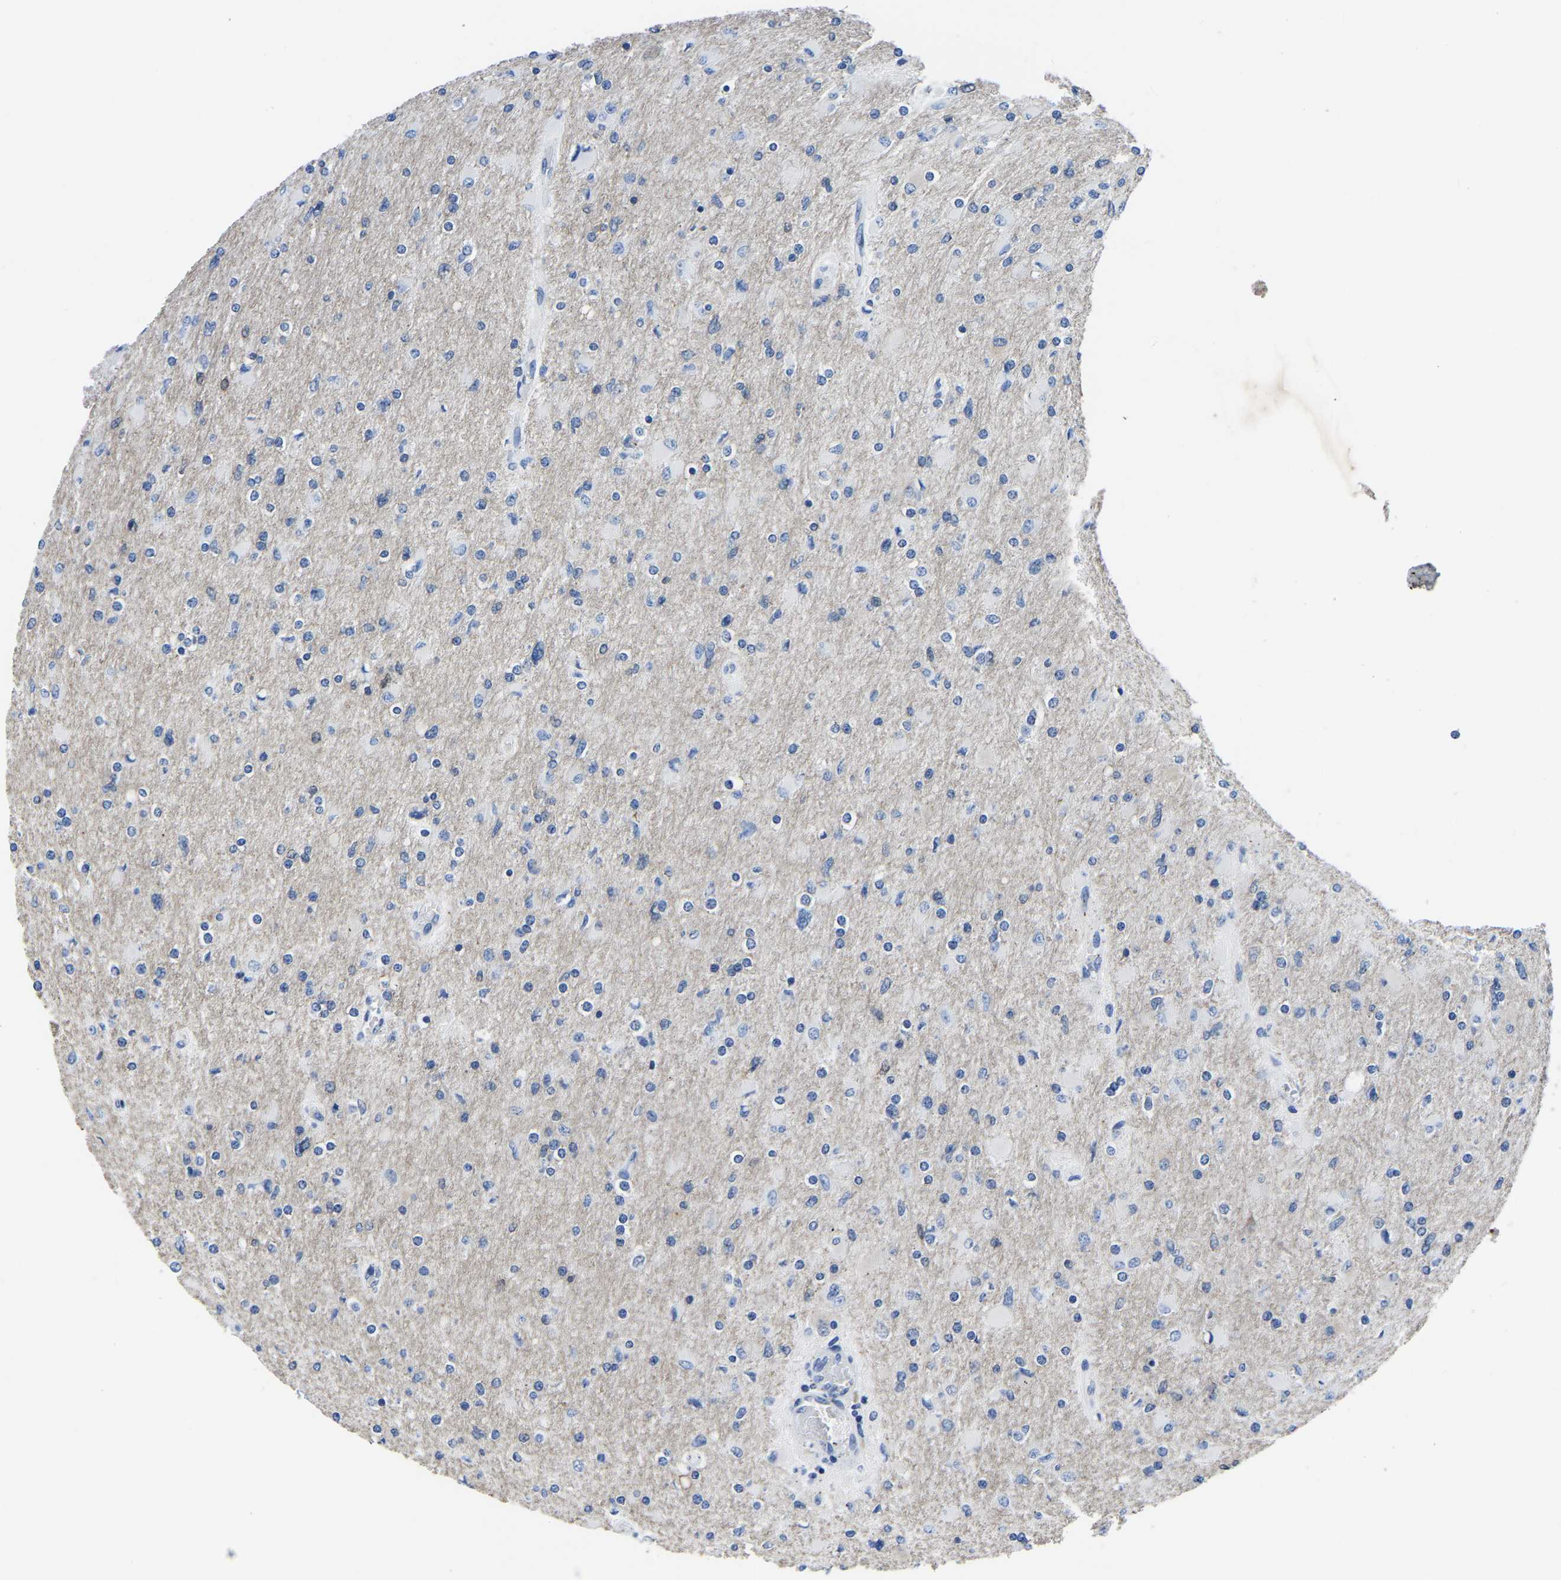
{"staining": {"intensity": "negative", "quantity": "none", "location": "none"}, "tissue": "glioma", "cell_type": "Tumor cells", "image_type": "cancer", "snomed": [{"axis": "morphology", "description": "Glioma, malignant, High grade"}, {"axis": "topography", "description": "Cerebral cortex"}], "caption": "The histopathology image demonstrates no significant expression in tumor cells of malignant glioma (high-grade).", "gene": "TFG", "patient": {"sex": "female", "age": 36}}